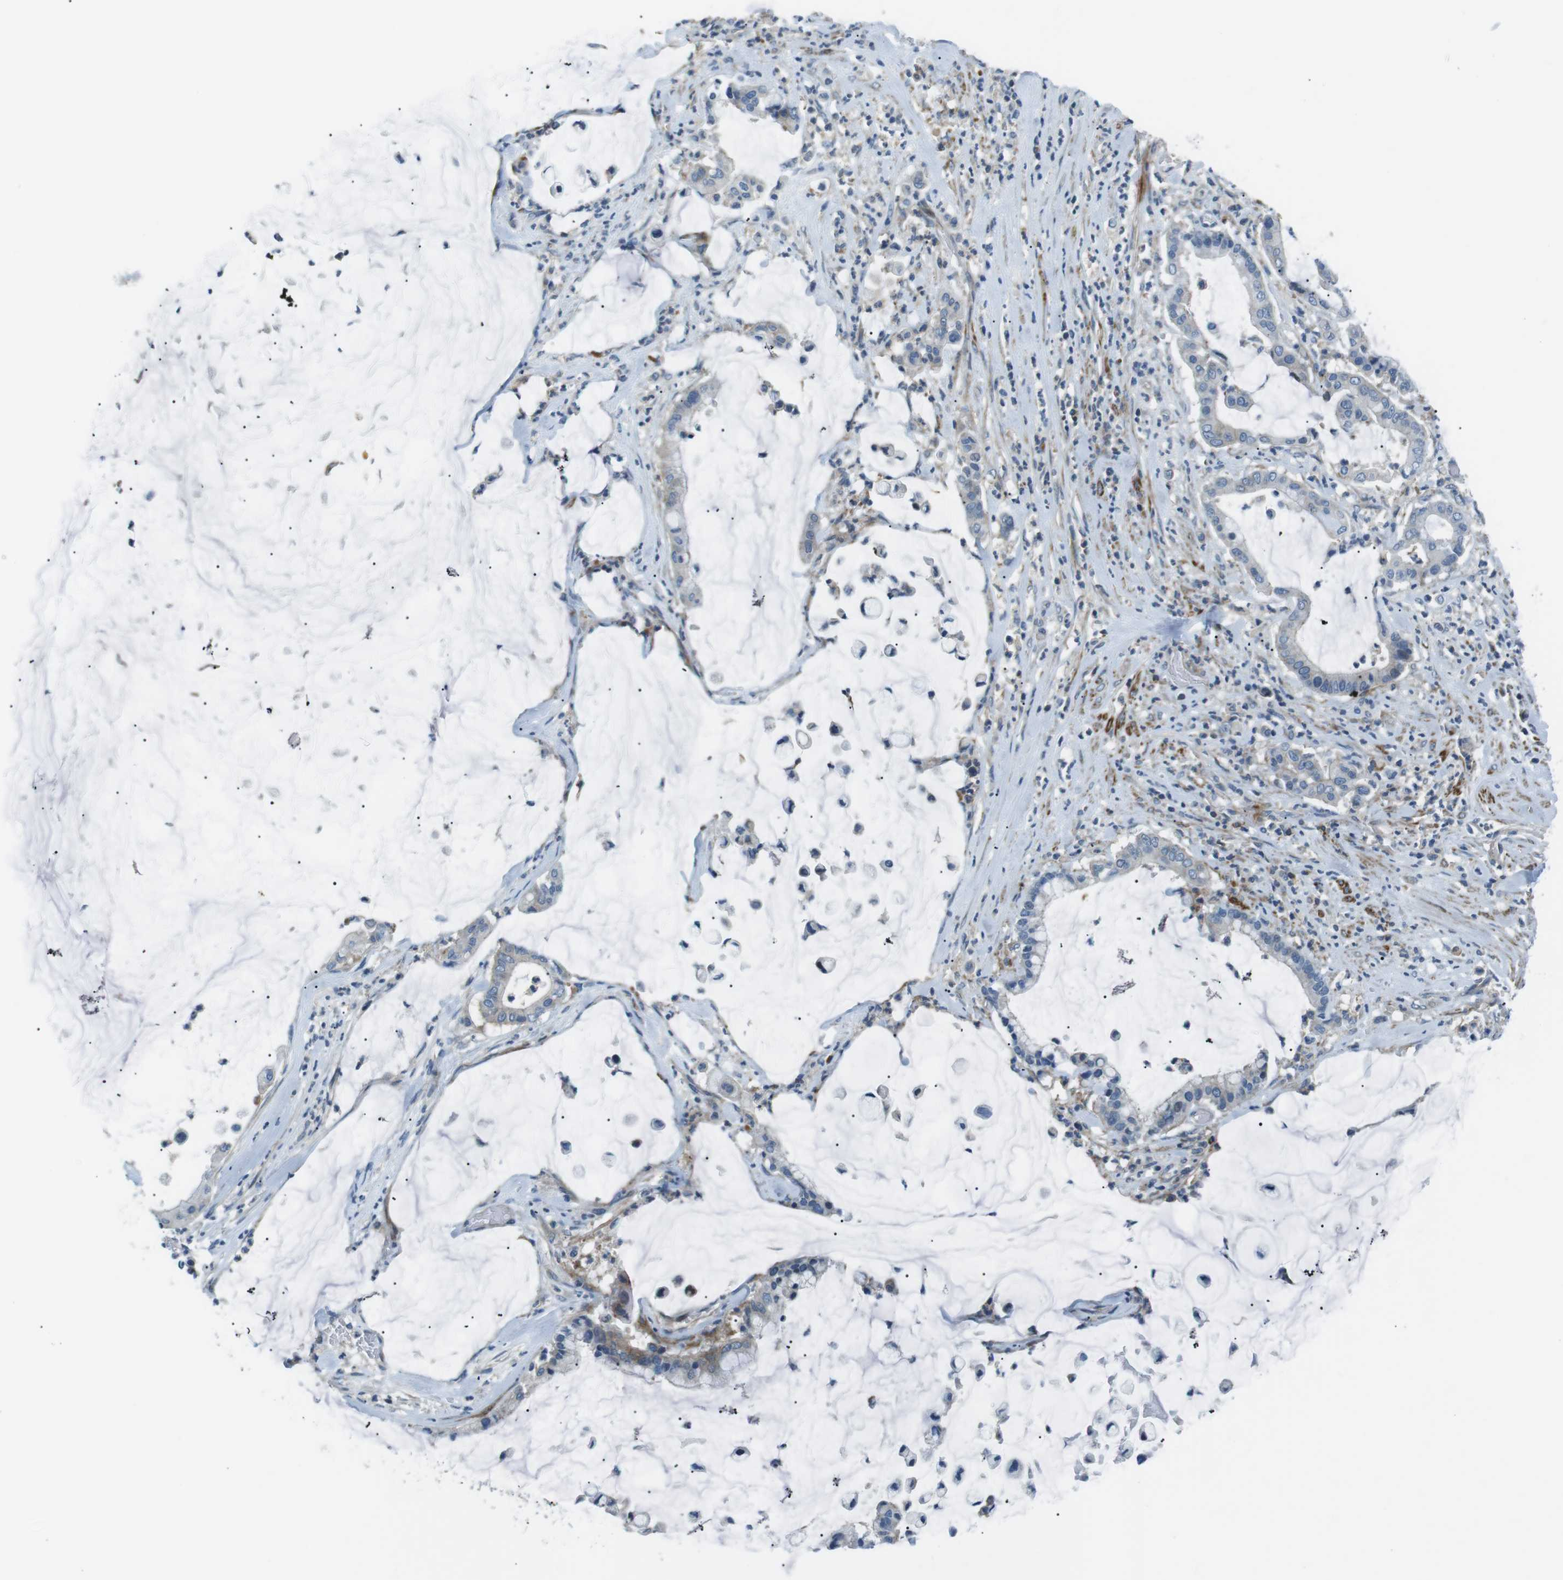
{"staining": {"intensity": "weak", "quantity": "<25%", "location": "cytoplasmic/membranous"}, "tissue": "pancreatic cancer", "cell_type": "Tumor cells", "image_type": "cancer", "snomed": [{"axis": "morphology", "description": "Adenocarcinoma, NOS"}, {"axis": "topography", "description": "Pancreas"}], "caption": "The histopathology image reveals no significant staining in tumor cells of pancreatic cancer.", "gene": "ARVCF", "patient": {"sex": "male", "age": 41}}